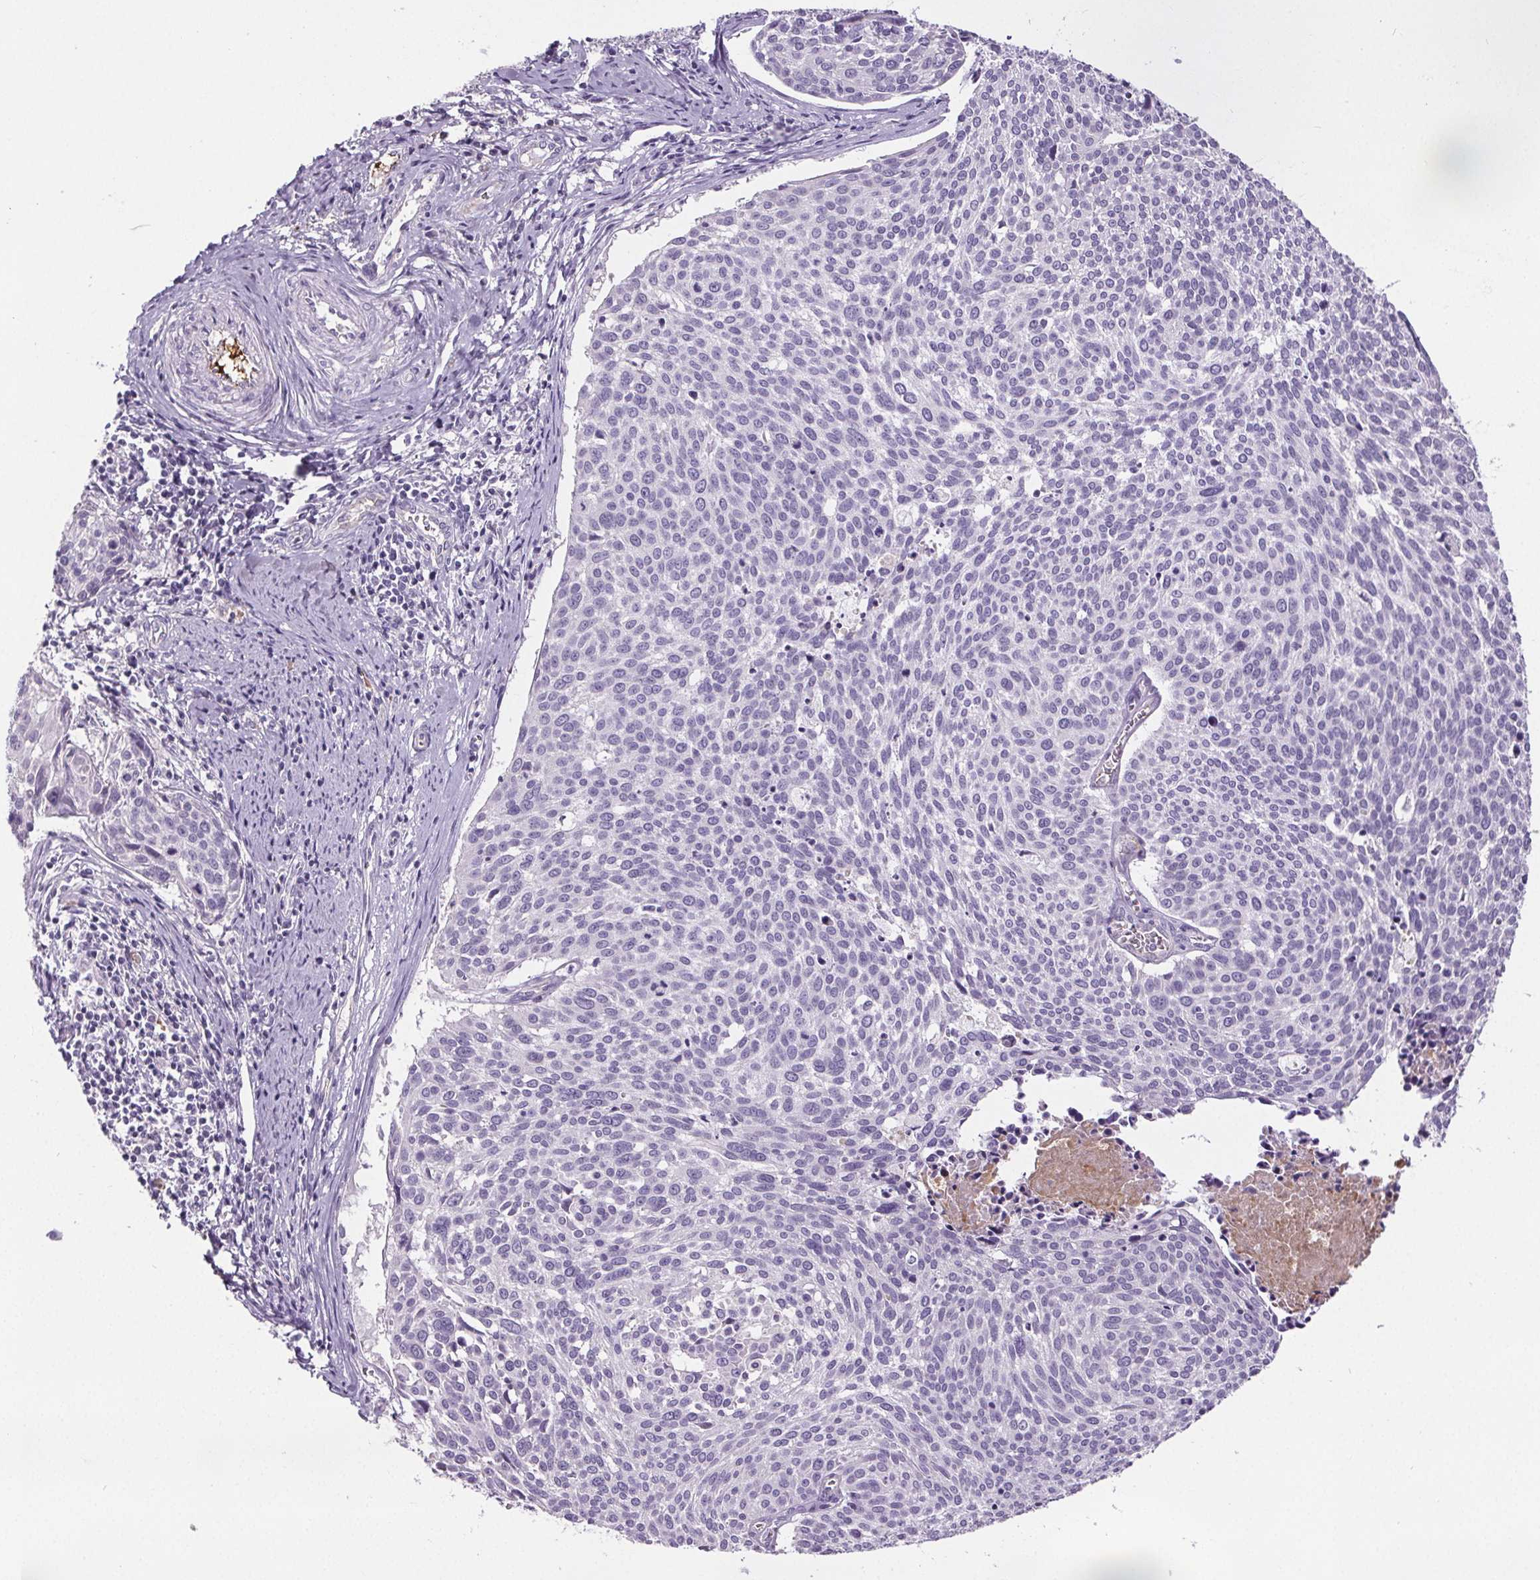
{"staining": {"intensity": "negative", "quantity": "none", "location": "none"}, "tissue": "cervical cancer", "cell_type": "Tumor cells", "image_type": "cancer", "snomed": [{"axis": "morphology", "description": "Squamous cell carcinoma, NOS"}, {"axis": "topography", "description": "Cervix"}], "caption": "An image of cervical squamous cell carcinoma stained for a protein exhibits no brown staining in tumor cells.", "gene": "CD5L", "patient": {"sex": "female", "age": 39}}